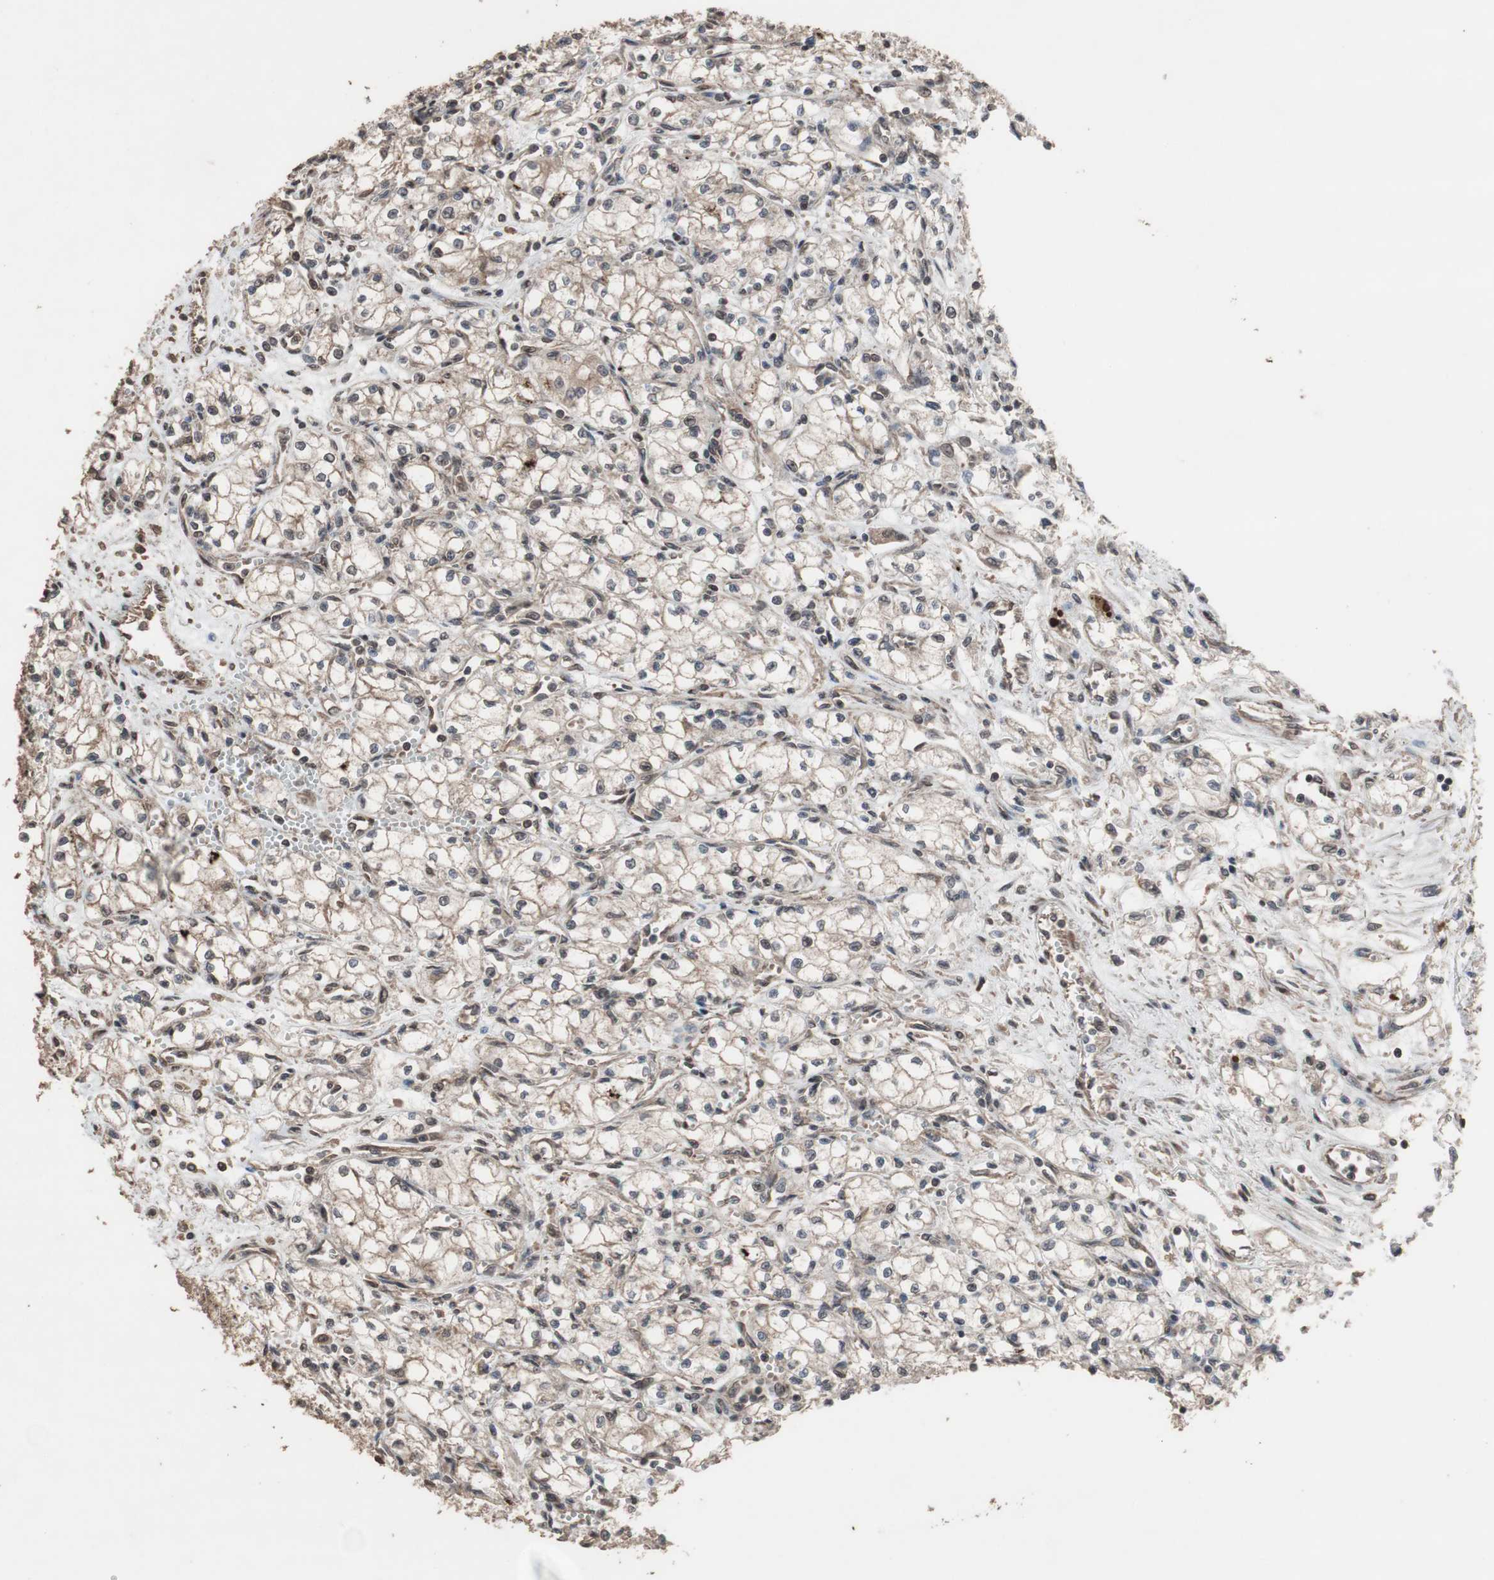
{"staining": {"intensity": "moderate", "quantity": "25%-75%", "location": "cytoplasmic/membranous"}, "tissue": "renal cancer", "cell_type": "Tumor cells", "image_type": "cancer", "snomed": [{"axis": "morphology", "description": "Normal tissue, NOS"}, {"axis": "morphology", "description": "Adenocarcinoma, NOS"}, {"axis": "topography", "description": "Kidney"}], "caption": "Renal cancer stained with immunohistochemistry reveals moderate cytoplasmic/membranous positivity in approximately 25%-75% of tumor cells.", "gene": "KANSL1", "patient": {"sex": "male", "age": 59}}